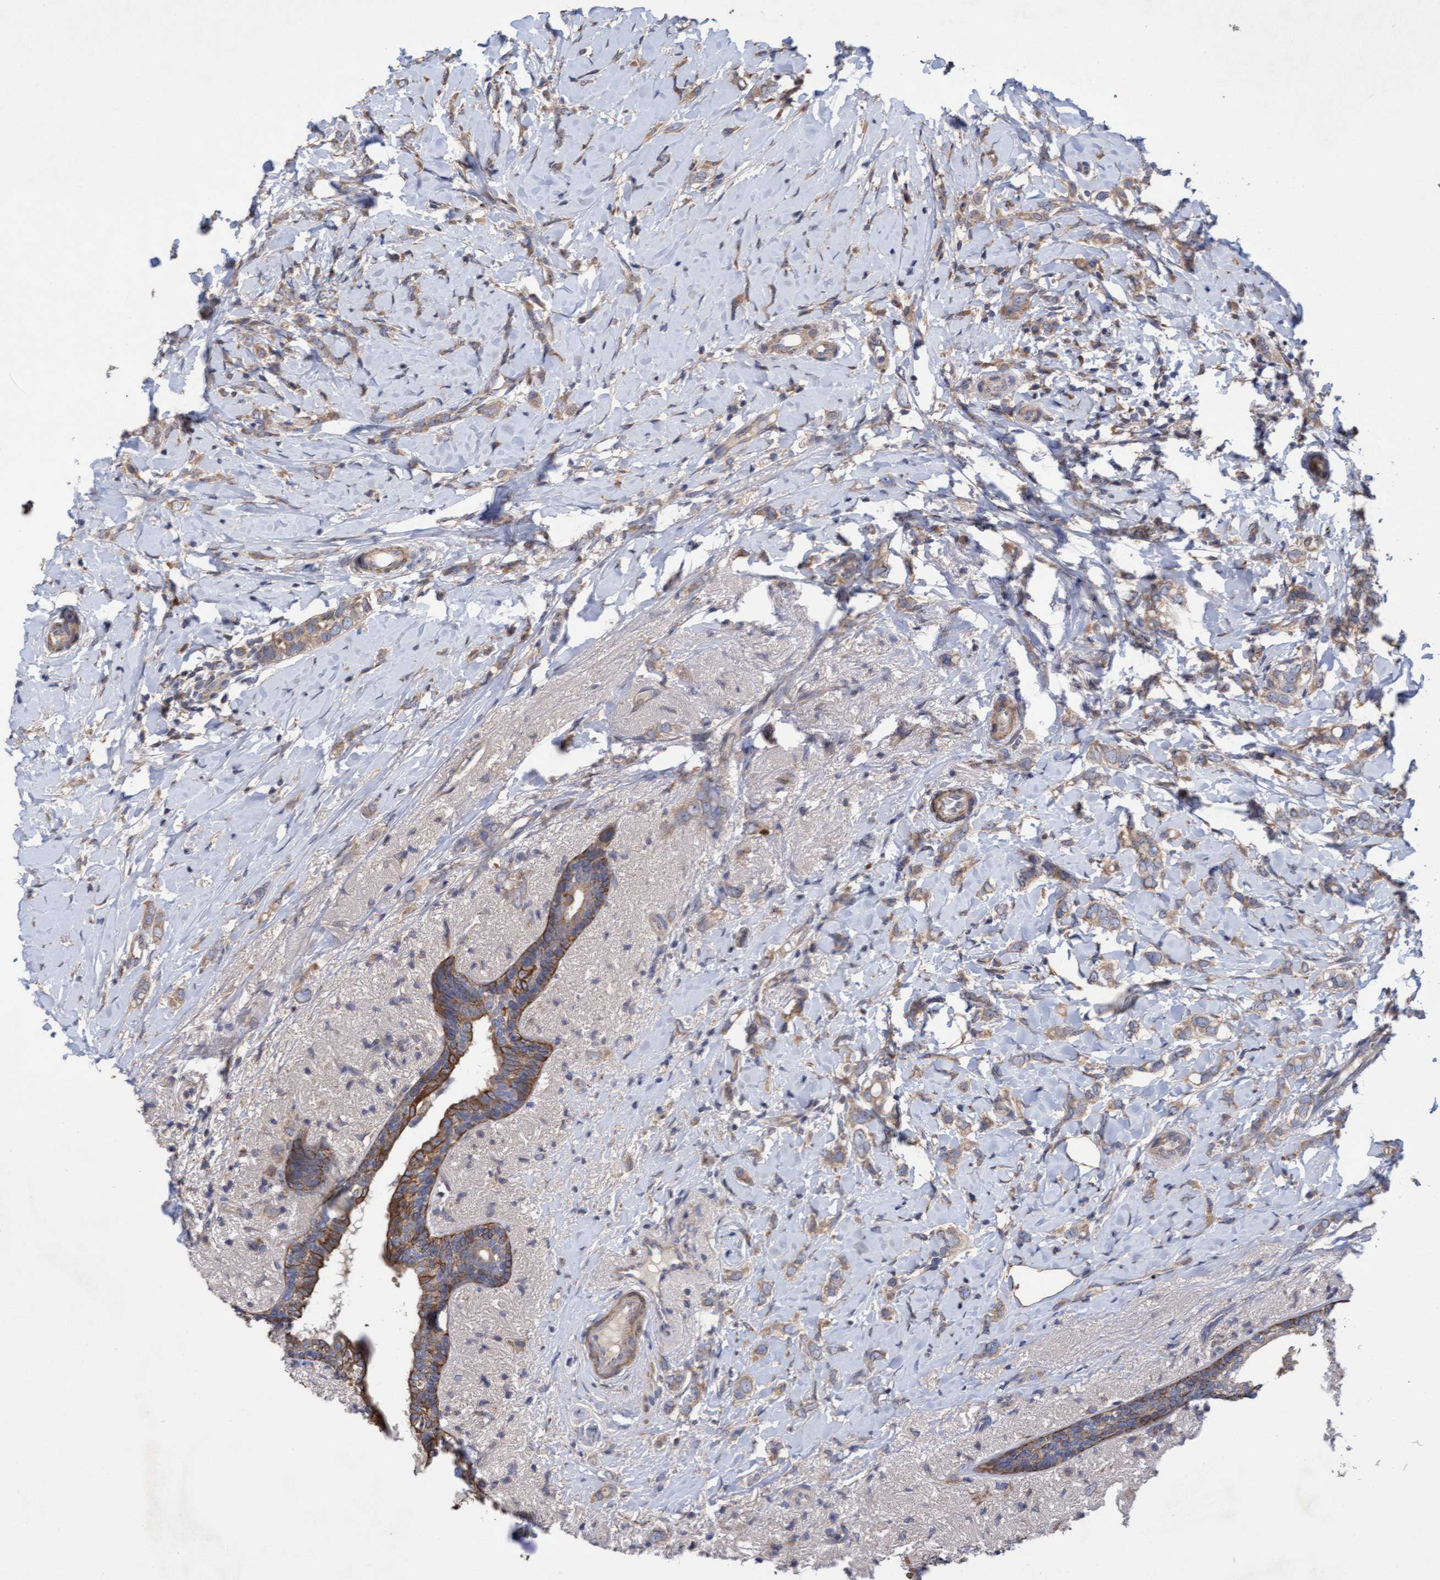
{"staining": {"intensity": "moderate", "quantity": ">75%", "location": "cytoplasmic/membranous"}, "tissue": "breast cancer", "cell_type": "Tumor cells", "image_type": "cancer", "snomed": [{"axis": "morphology", "description": "Normal tissue, NOS"}, {"axis": "morphology", "description": "Lobular carcinoma"}, {"axis": "topography", "description": "Breast"}], "caption": "This histopathology image displays breast lobular carcinoma stained with immunohistochemistry (IHC) to label a protein in brown. The cytoplasmic/membranous of tumor cells show moderate positivity for the protein. Nuclei are counter-stained blue.", "gene": "ELP5", "patient": {"sex": "female", "age": 47}}